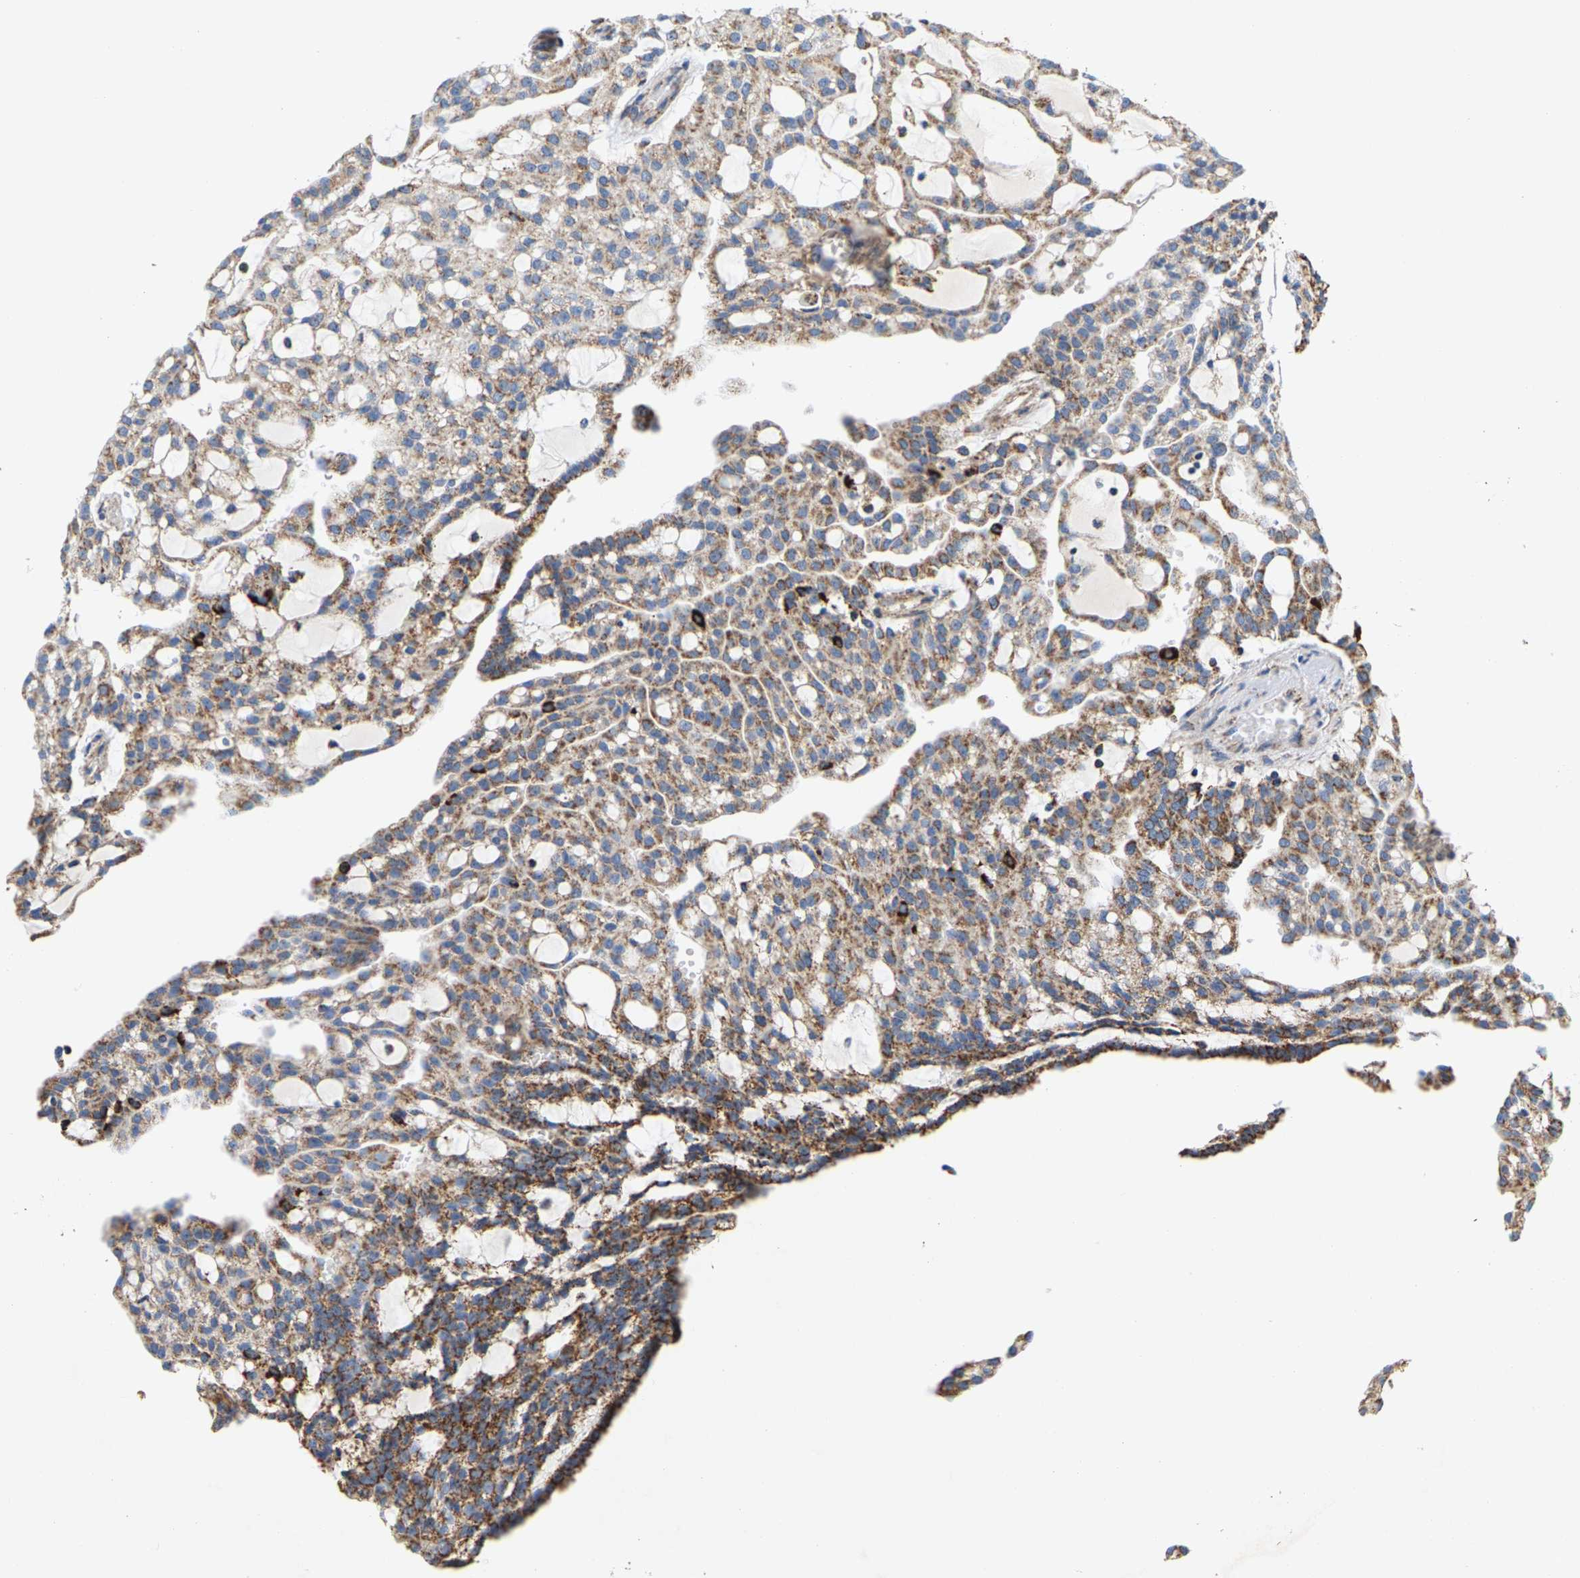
{"staining": {"intensity": "moderate", "quantity": ">75%", "location": "cytoplasmic/membranous"}, "tissue": "renal cancer", "cell_type": "Tumor cells", "image_type": "cancer", "snomed": [{"axis": "morphology", "description": "Adenocarcinoma, NOS"}, {"axis": "topography", "description": "Kidney"}], "caption": "Moderate cytoplasmic/membranous protein staining is present in about >75% of tumor cells in renal cancer (adenocarcinoma). (DAB = brown stain, brightfield microscopy at high magnification).", "gene": "SHMT2", "patient": {"sex": "male", "age": 63}}